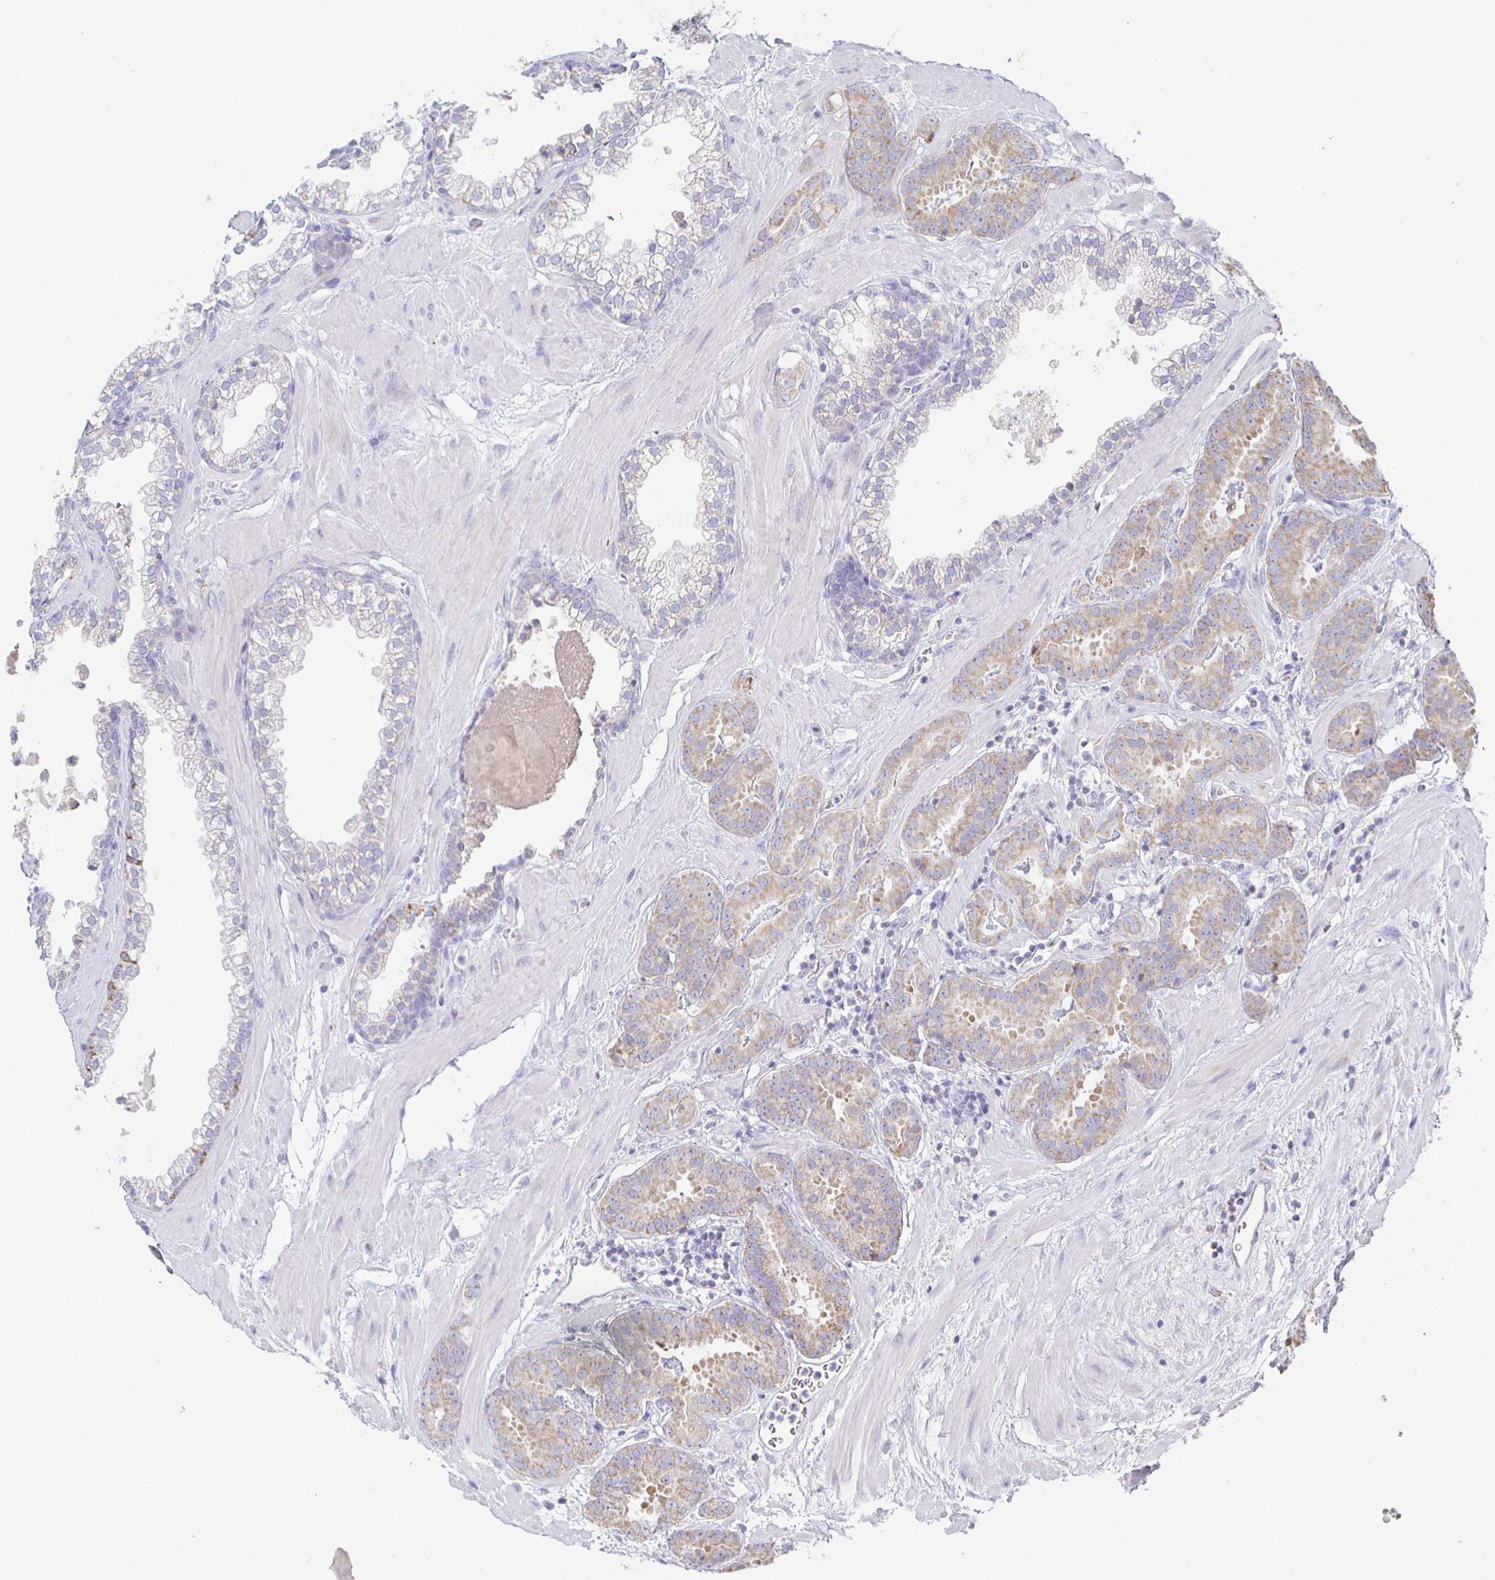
{"staining": {"intensity": "moderate", "quantity": ">75%", "location": "cytoplasmic/membranous"}, "tissue": "prostate cancer", "cell_type": "Tumor cells", "image_type": "cancer", "snomed": [{"axis": "morphology", "description": "Adenocarcinoma, Low grade"}, {"axis": "topography", "description": "Prostate"}], "caption": "Tumor cells reveal moderate cytoplasmic/membranous expression in approximately >75% of cells in prostate cancer (low-grade adenocarcinoma).", "gene": "SYNGR4", "patient": {"sex": "male", "age": 62}}